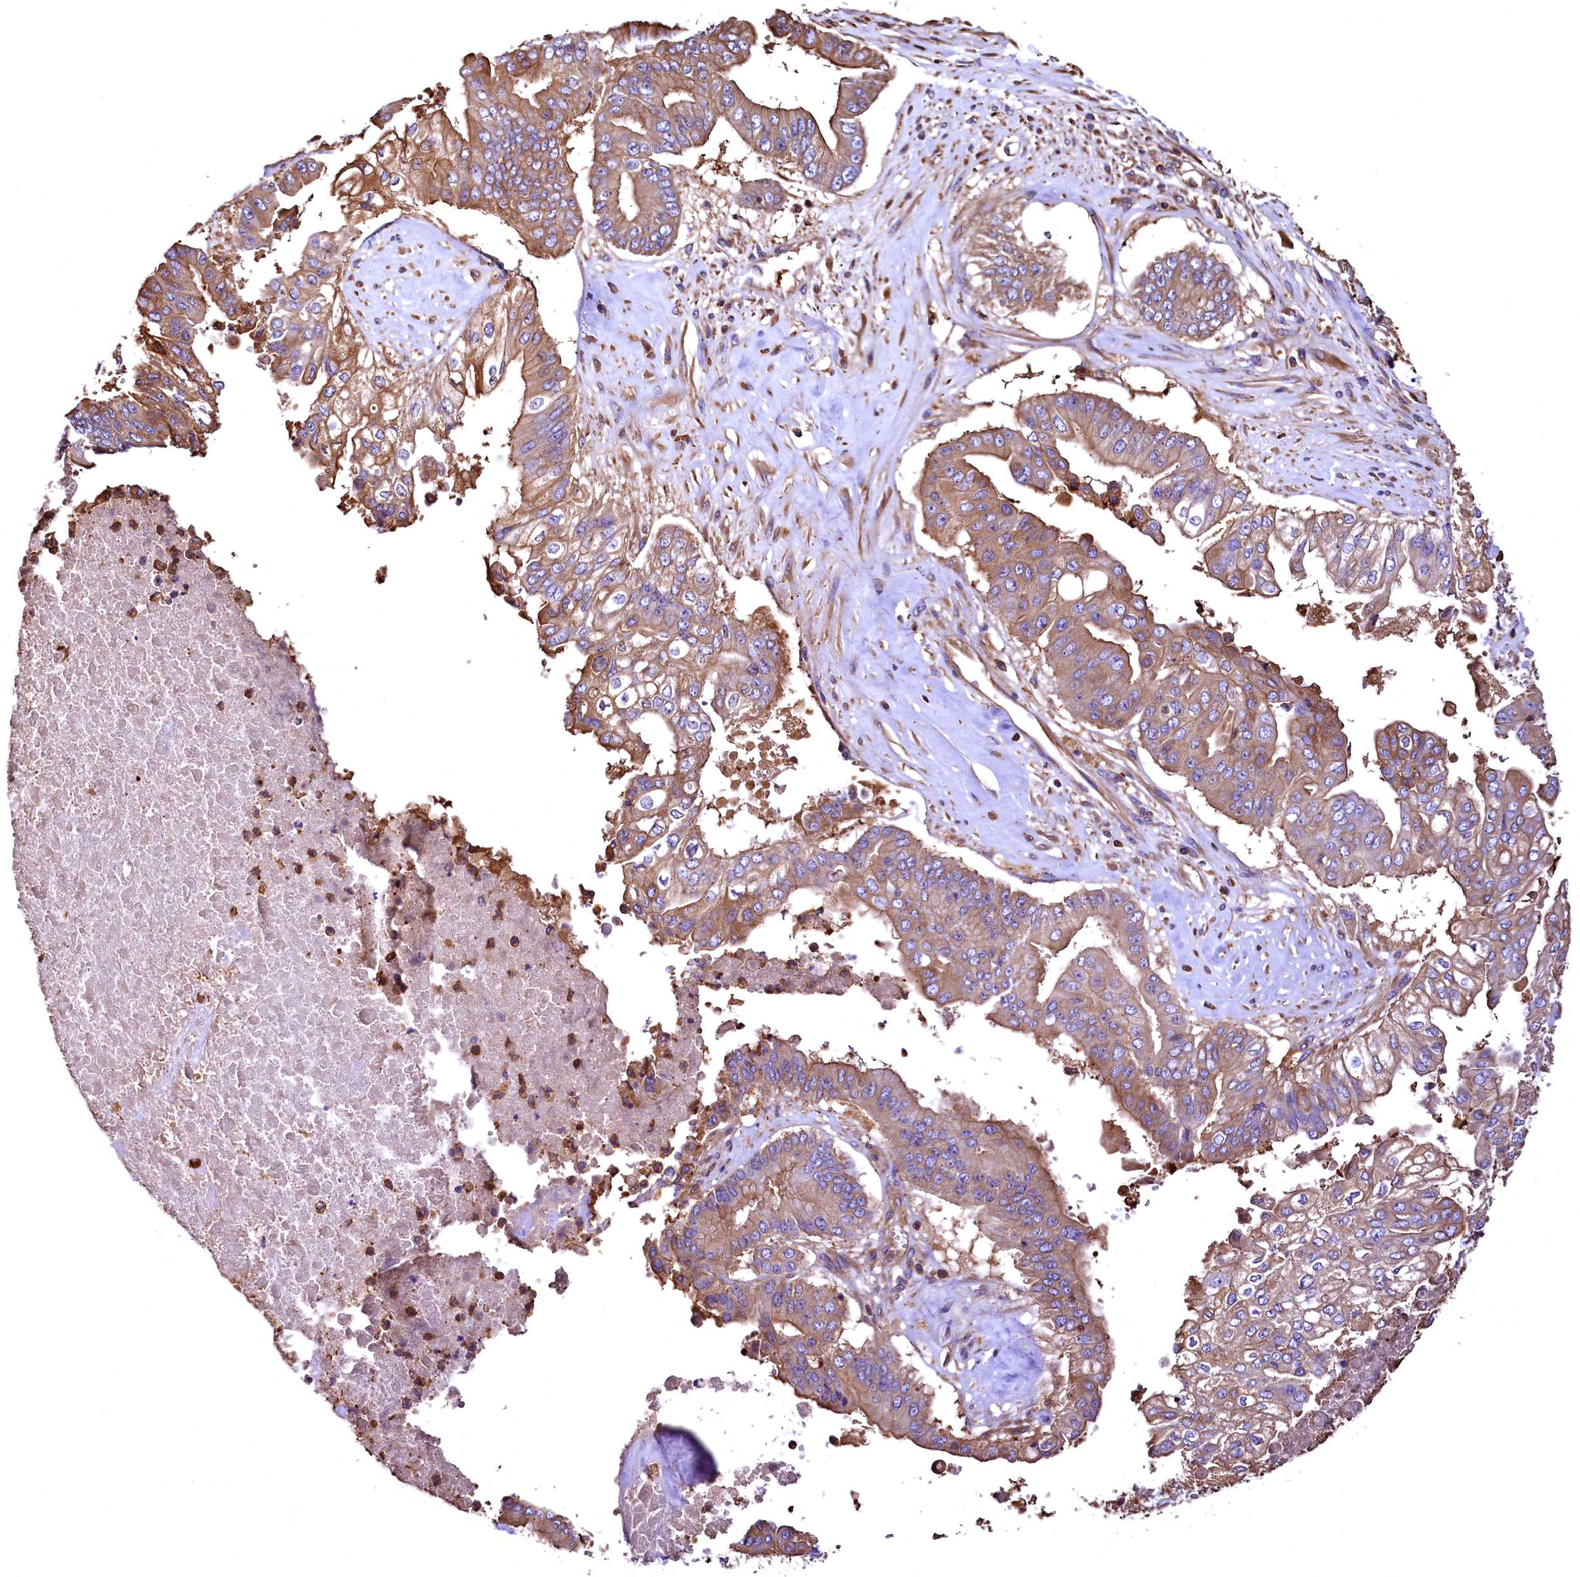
{"staining": {"intensity": "moderate", "quantity": ">75%", "location": "cytoplasmic/membranous"}, "tissue": "pancreatic cancer", "cell_type": "Tumor cells", "image_type": "cancer", "snomed": [{"axis": "morphology", "description": "Adenocarcinoma, NOS"}, {"axis": "topography", "description": "Pancreas"}], "caption": "The immunohistochemical stain shows moderate cytoplasmic/membranous staining in tumor cells of adenocarcinoma (pancreatic) tissue.", "gene": "RARS2", "patient": {"sex": "female", "age": 77}}